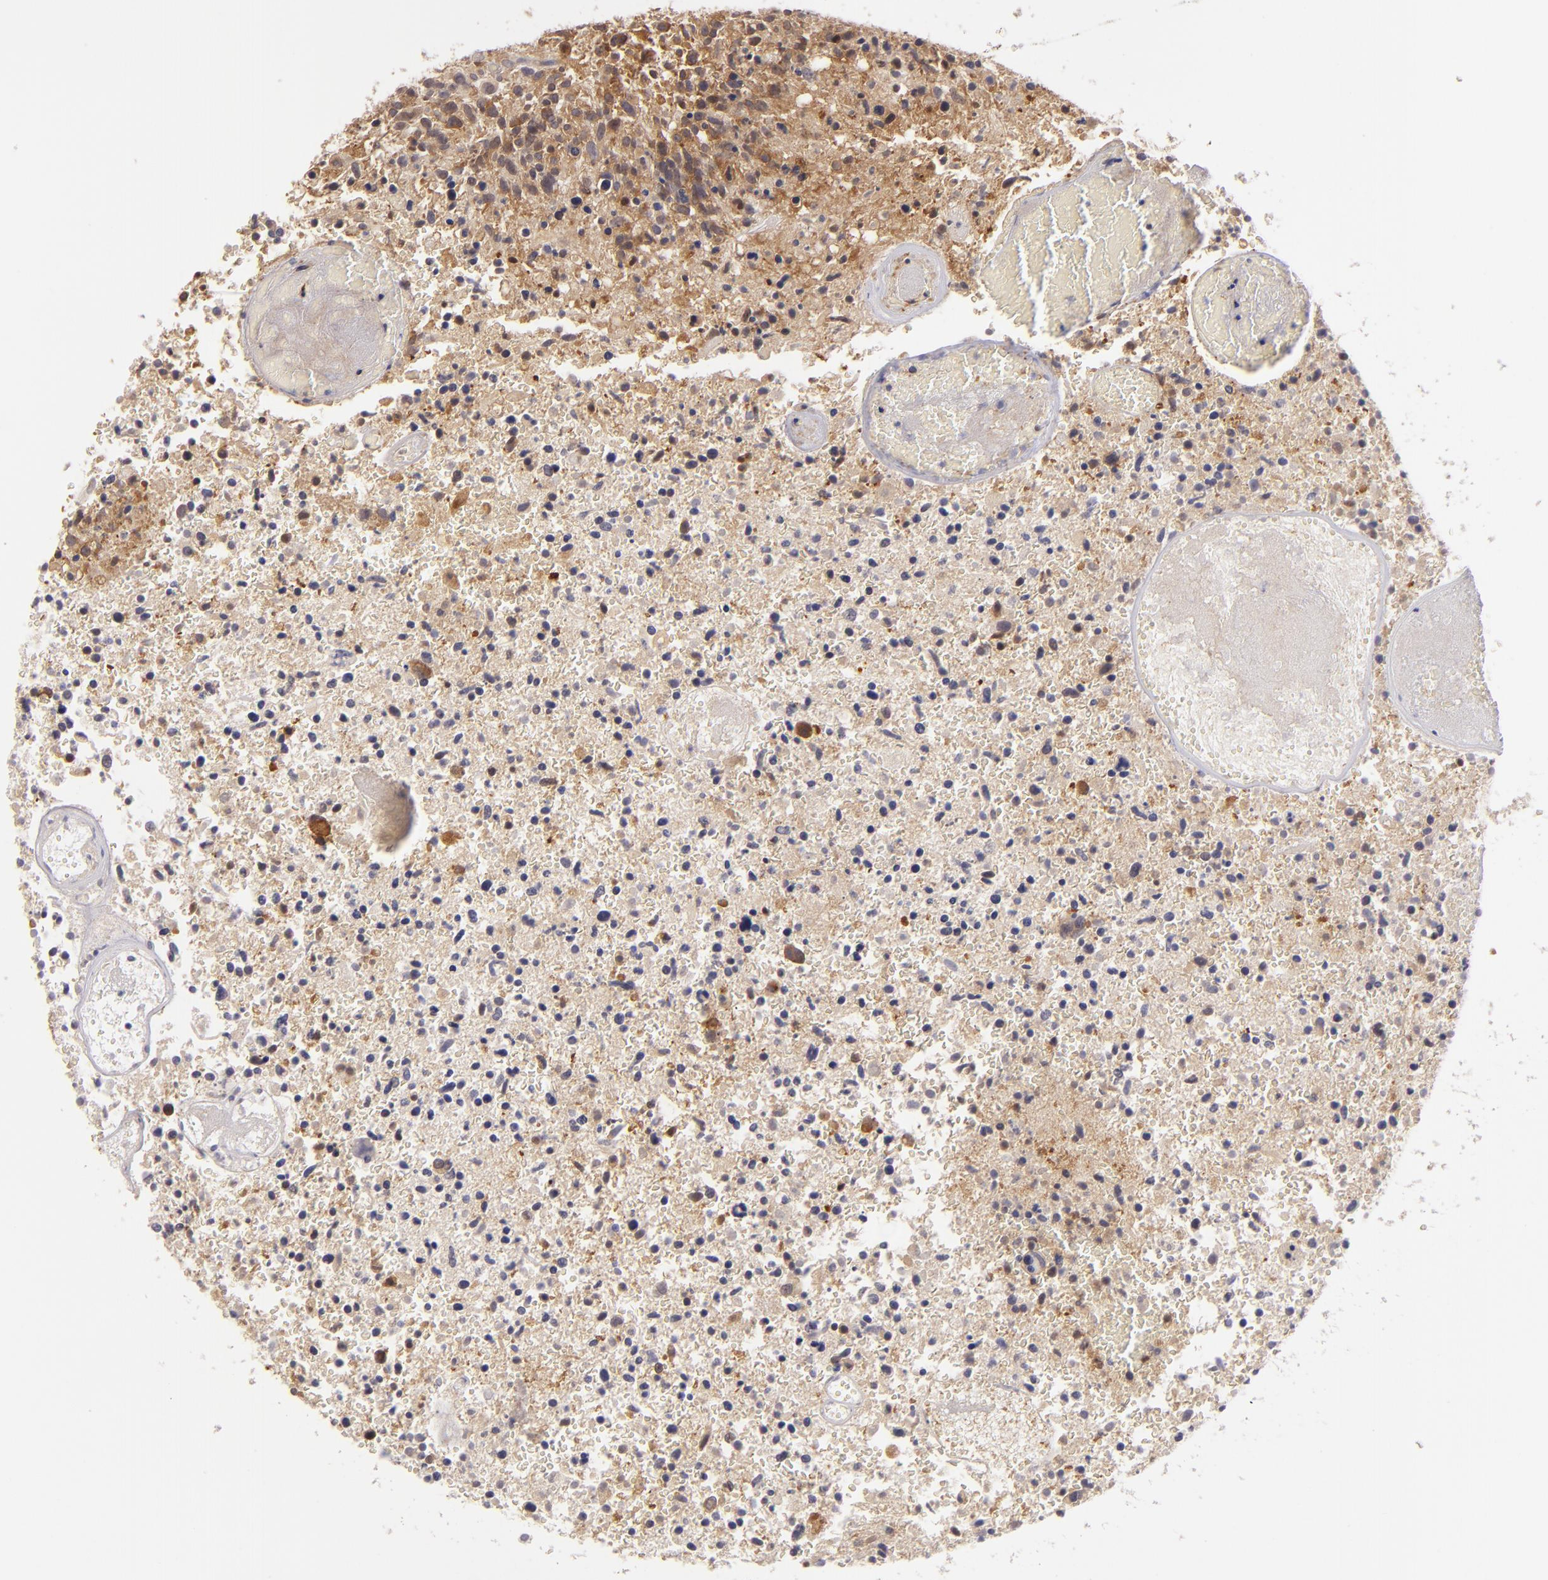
{"staining": {"intensity": "moderate", "quantity": "25%-75%", "location": "cytoplasmic/membranous"}, "tissue": "glioma", "cell_type": "Tumor cells", "image_type": "cancer", "snomed": [{"axis": "morphology", "description": "Glioma, malignant, High grade"}, {"axis": "topography", "description": "Brain"}], "caption": "Glioma stained with a protein marker demonstrates moderate staining in tumor cells.", "gene": "PTPN13", "patient": {"sex": "male", "age": 72}}